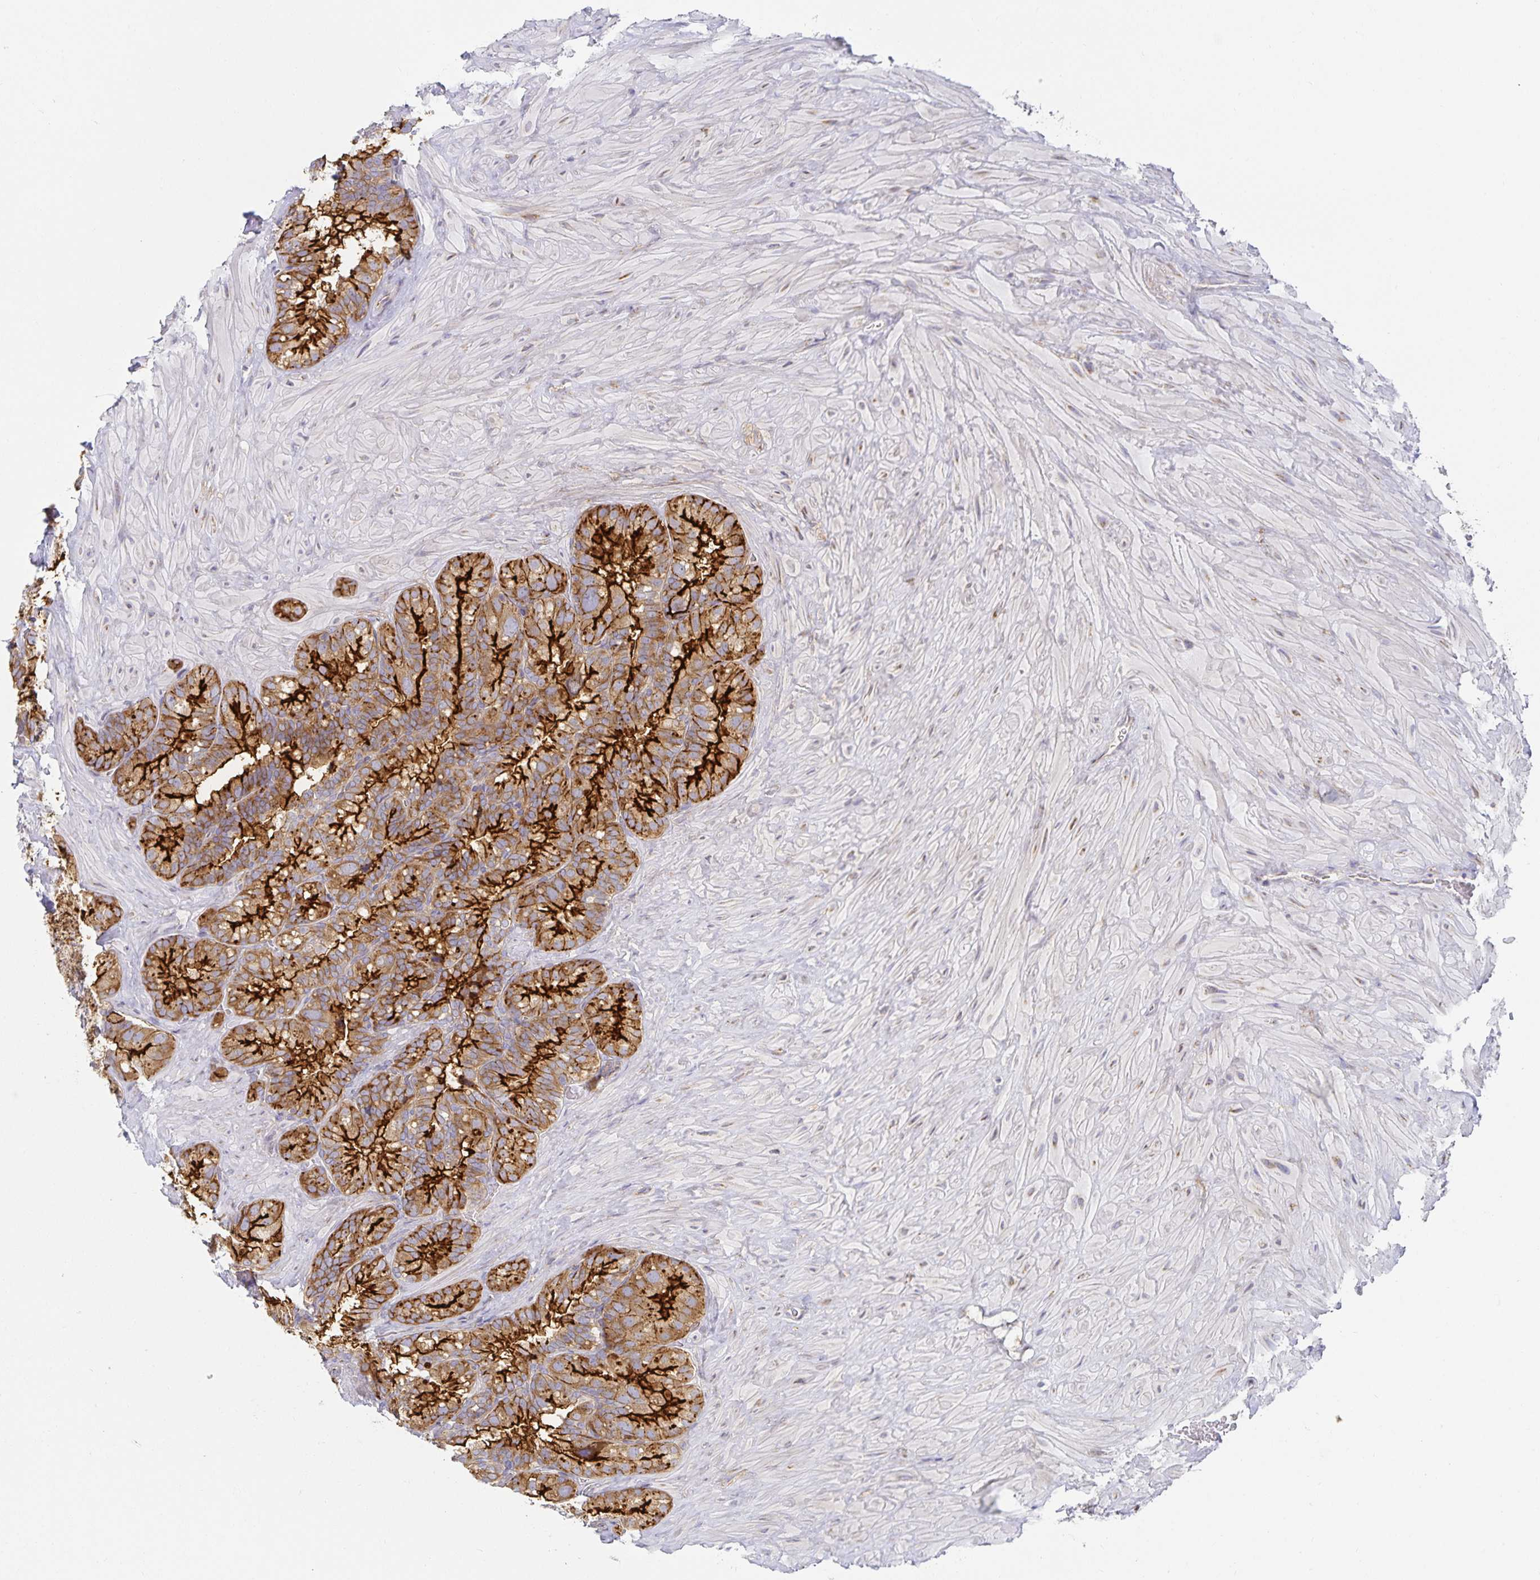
{"staining": {"intensity": "strong", "quantity": "25%-75%", "location": "cytoplasmic/membranous"}, "tissue": "seminal vesicle", "cell_type": "Glandular cells", "image_type": "normal", "snomed": [{"axis": "morphology", "description": "Normal tissue, NOS"}, {"axis": "topography", "description": "Seminal veicle"}], "caption": "Immunohistochemical staining of benign seminal vesicle demonstrates high levels of strong cytoplasmic/membranous staining in about 25%-75% of glandular cells. Nuclei are stained in blue.", "gene": "NOMO1", "patient": {"sex": "male", "age": 60}}